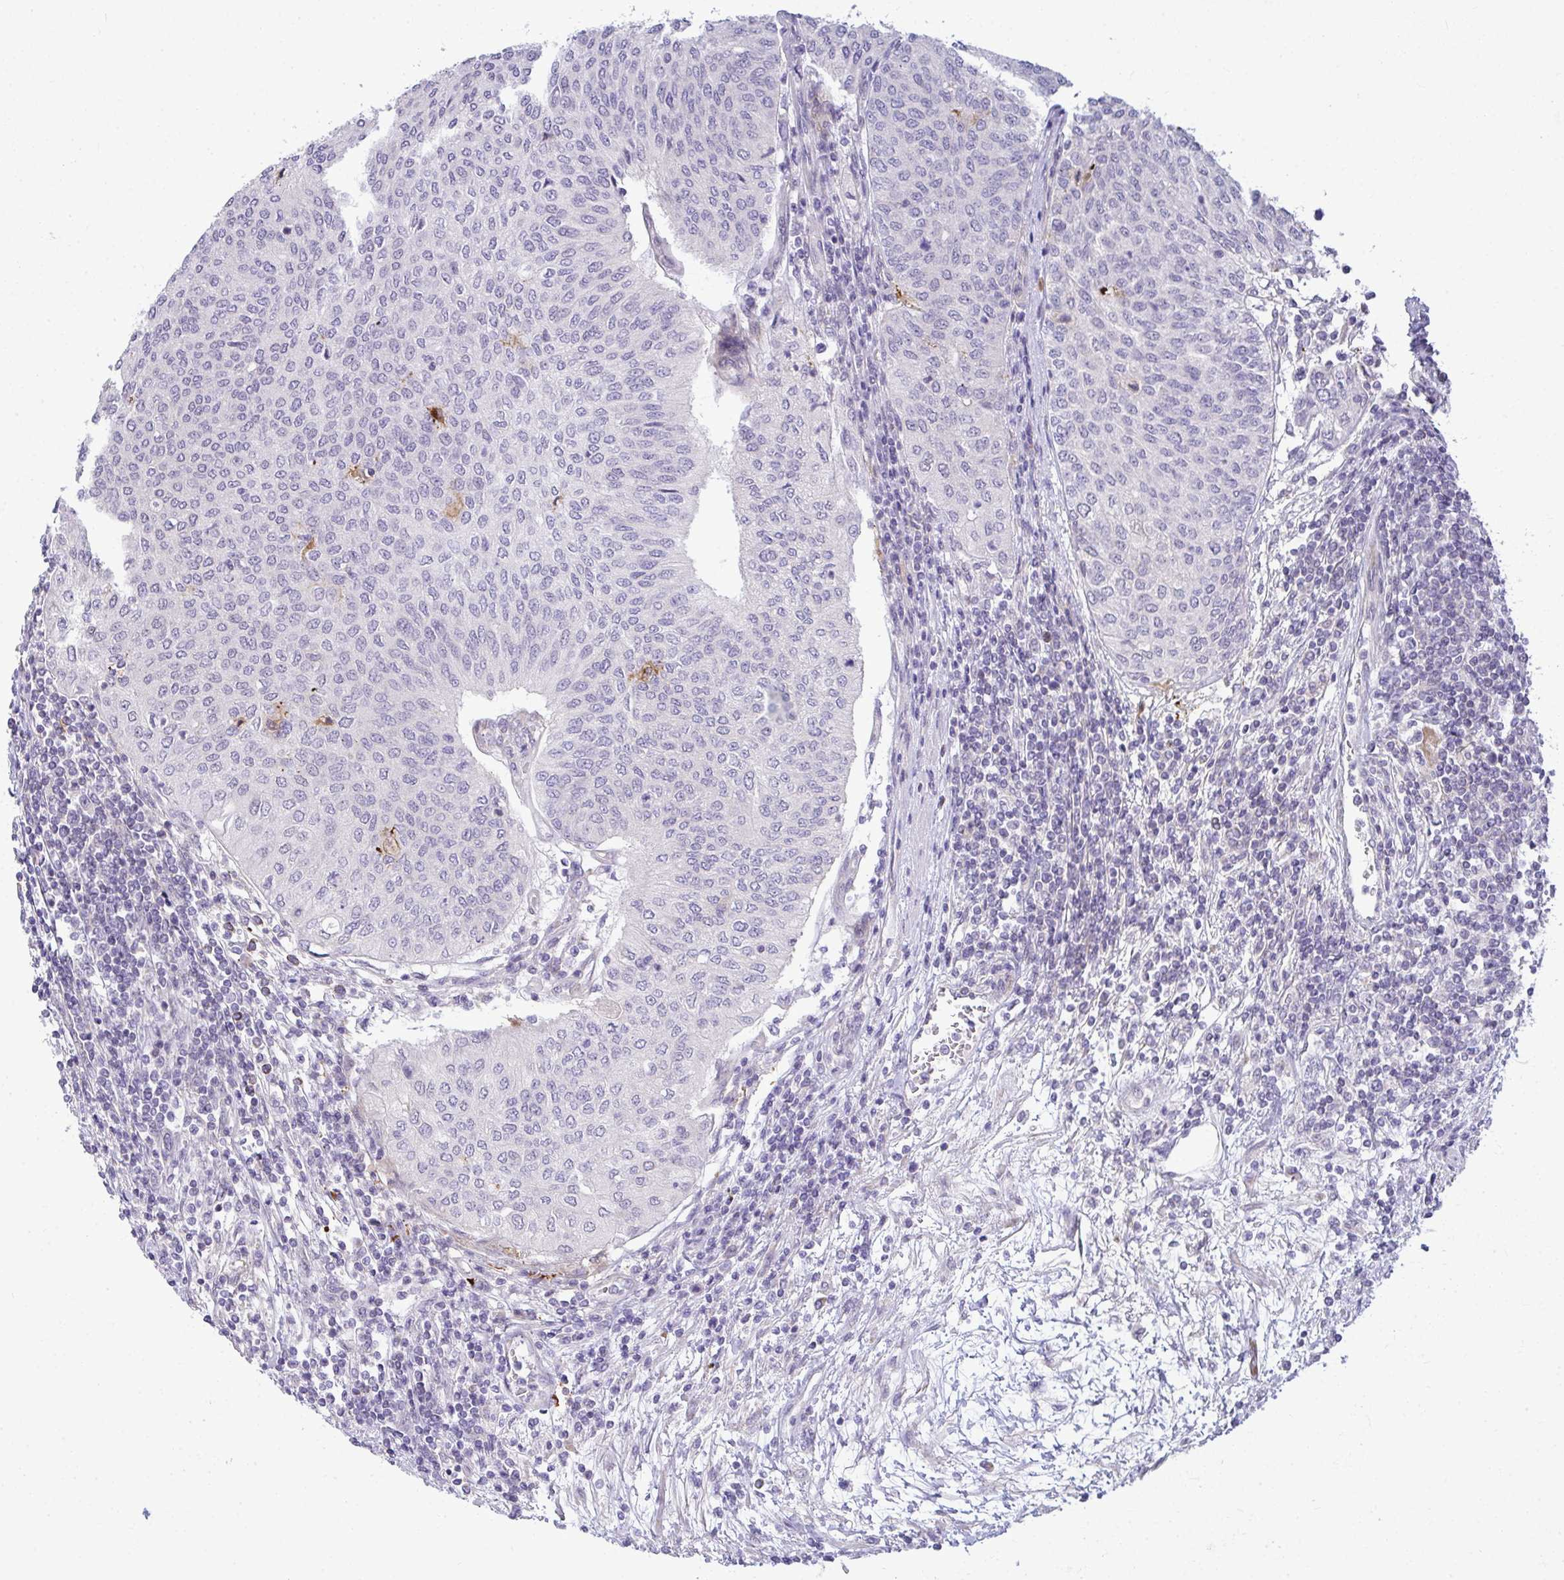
{"staining": {"intensity": "weak", "quantity": "<25%", "location": "cytoplasmic/membranous"}, "tissue": "urothelial cancer", "cell_type": "Tumor cells", "image_type": "cancer", "snomed": [{"axis": "morphology", "description": "Urothelial carcinoma, High grade"}, {"axis": "topography", "description": "Urinary bladder"}], "caption": "An image of urothelial carcinoma (high-grade) stained for a protein demonstrates no brown staining in tumor cells.", "gene": "SRRM4", "patient": {"sex": "female", "age": 79}}